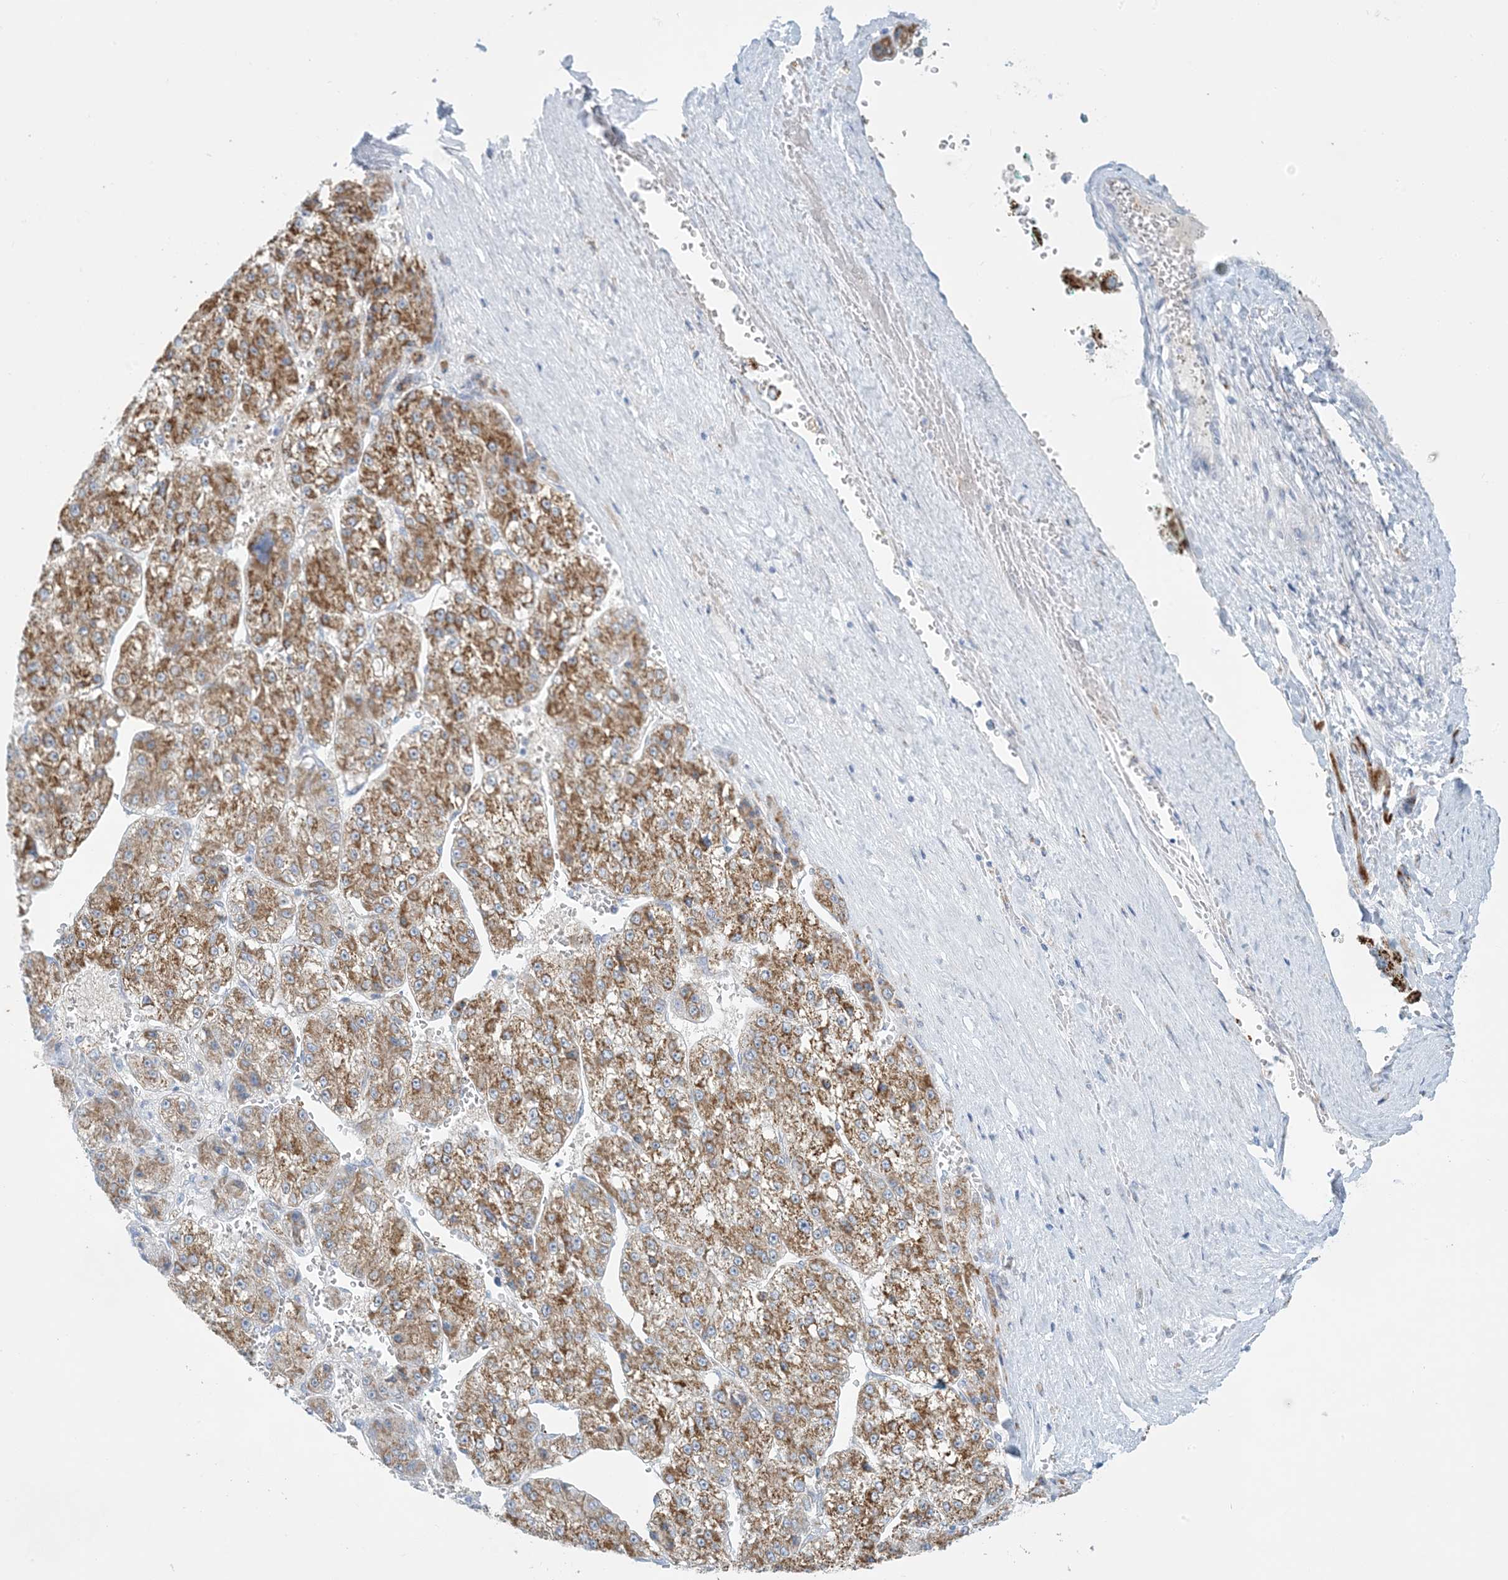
{"staining": {"intensity": "moderate", "quantity": ">75%", "location": "cytoplasmic/membranous"}, "tissue": "liver cancer", "cell_type": "Tumor cells", "image_type": "cancer", "snomed": [{"axis": "morphology", "description": "Carcinoma, Hepatocellular, NOS"}, {"axis": "topography", "description": "Liver"}], "caption": "Immunohistochemistry (DAB (3,3'-diaminobenzidine)) staining of human liver cancer (hepatocellular carcinoma) shows moderate cytoplasmic/membranous protein positivity in about >75% of tumor cells.", "gene": "ZDHHC4", "patient": {"sex": "female", "age": 73}}